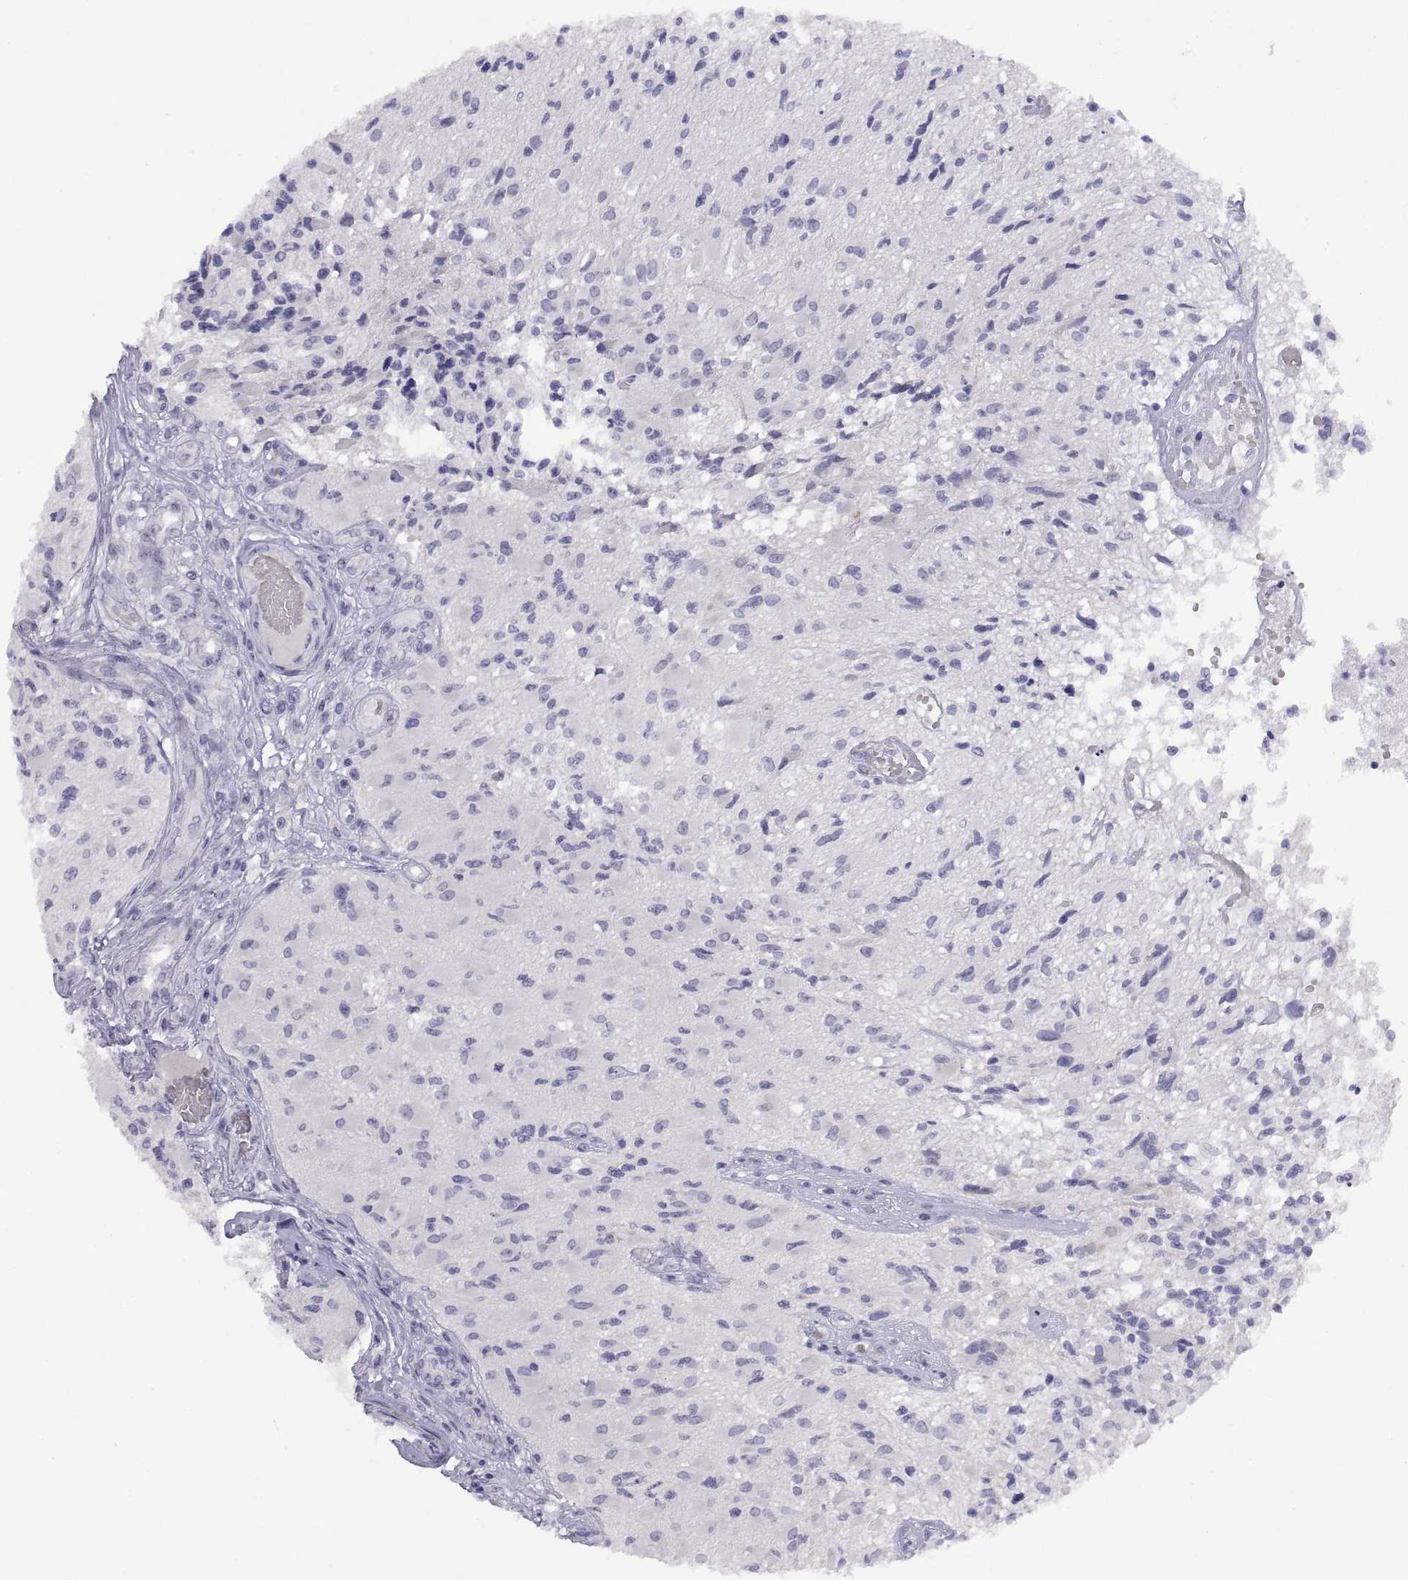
{"staining": {"intensity": "negative", "quantity": "none", "location": "none"}, "tissue": "glioma", "cell_type": "Tumor cells", "image_type": "cancer", "snomed": [{"axis": "morphology", "description": "Glioma, malignant, High grade"}, {"axis": "topography", "description": "Brain"}], "caption": "This is an IHC photomicrograph of human malignant glioma (high-grade). There is no positivity in tumor cells.", "gene": "VSX2", "patient": {"sex": "female", "age": 63}}